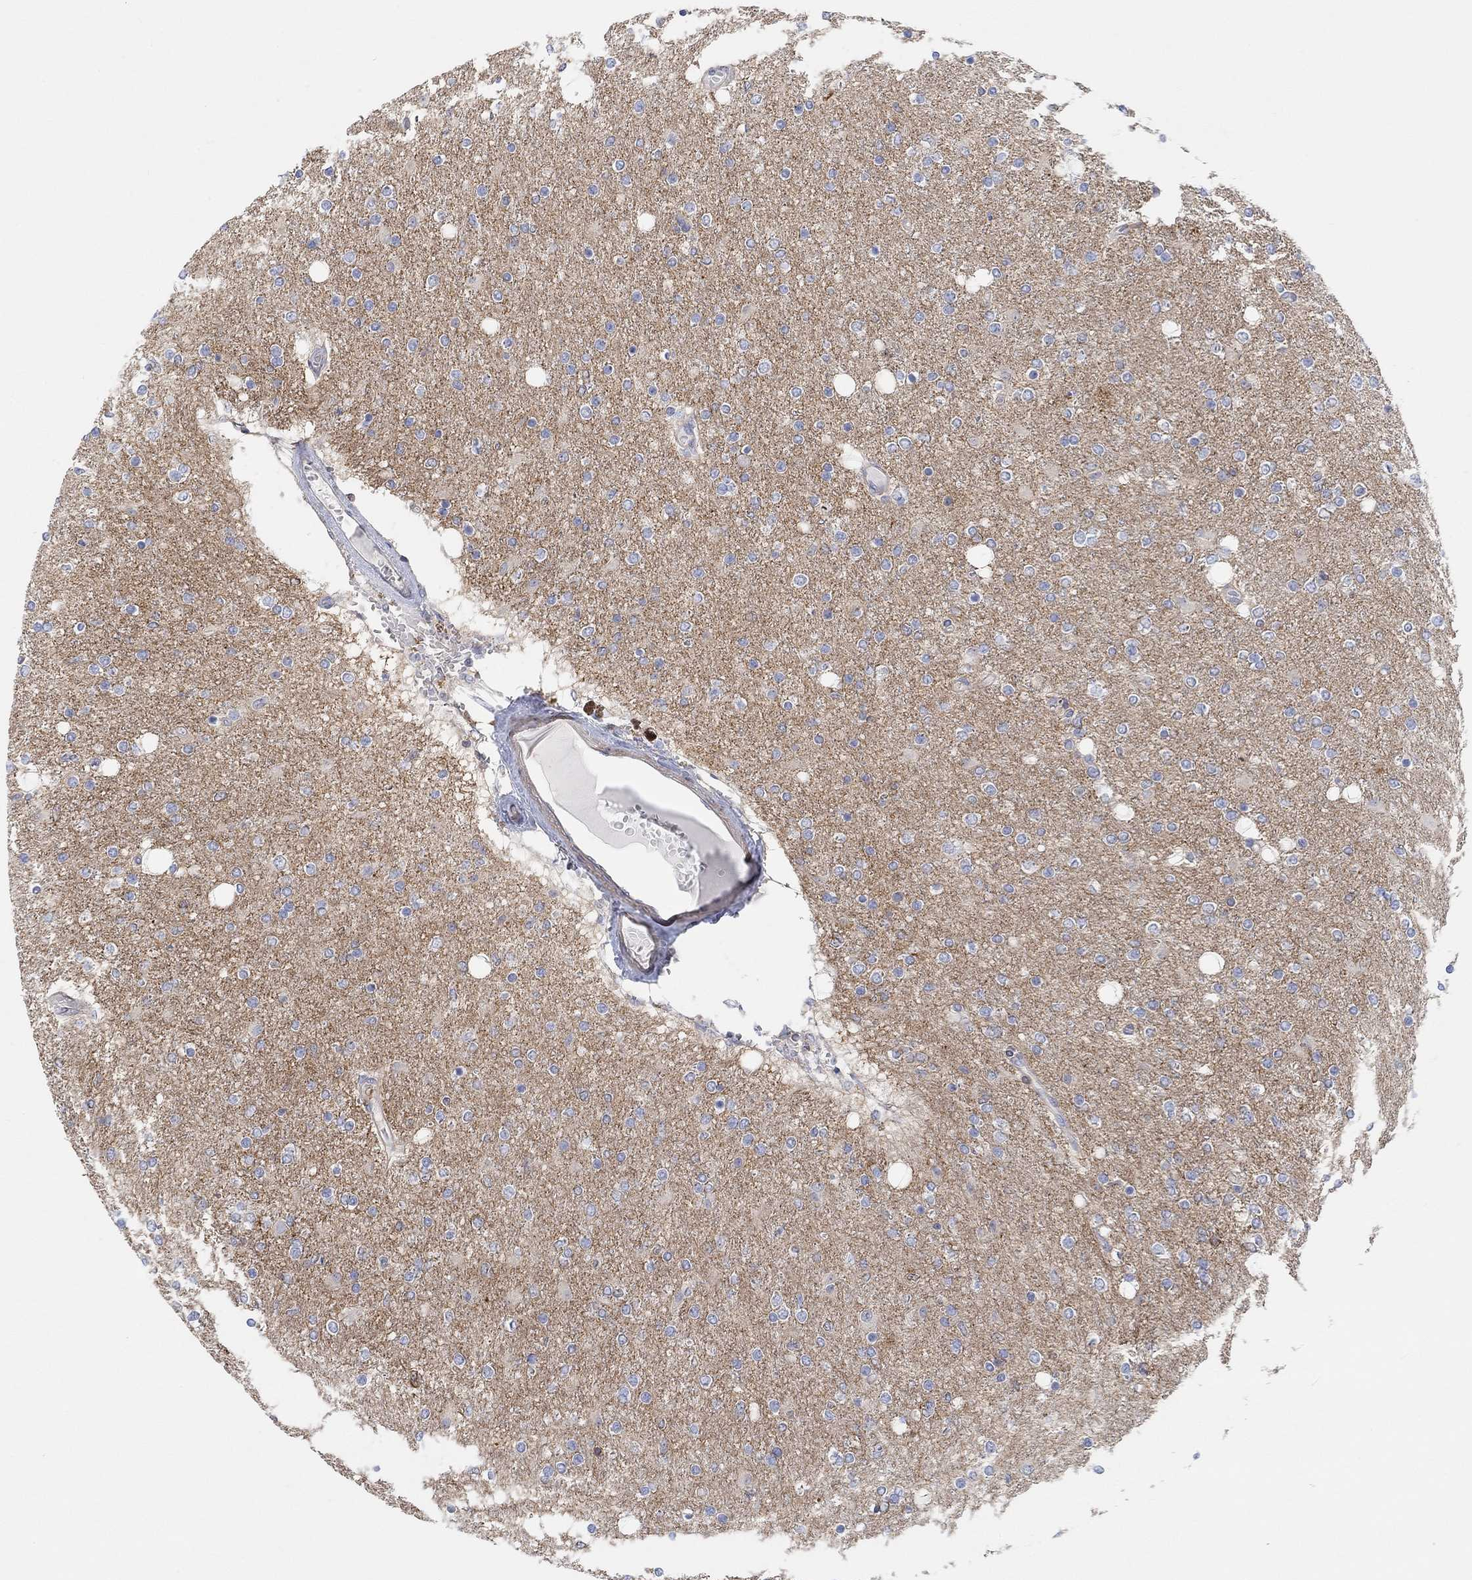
{"staining": {"intensity": "negative", "quantity": "none", "location": "none"}, "tissue": "glioma", "cell_type": "Tumor cells", "image_type": "cancer", "snomed": [{"axis": "morphology", "description": "Glioma, malignant, High grade"}, {"axis": "topography", "description": "Cerebral cortex"}], "caption": "IHC of glioma exhibits no staining in tumor cells.", "gene": "SYT16", "patient": {"sex": "male", "age": 70}}